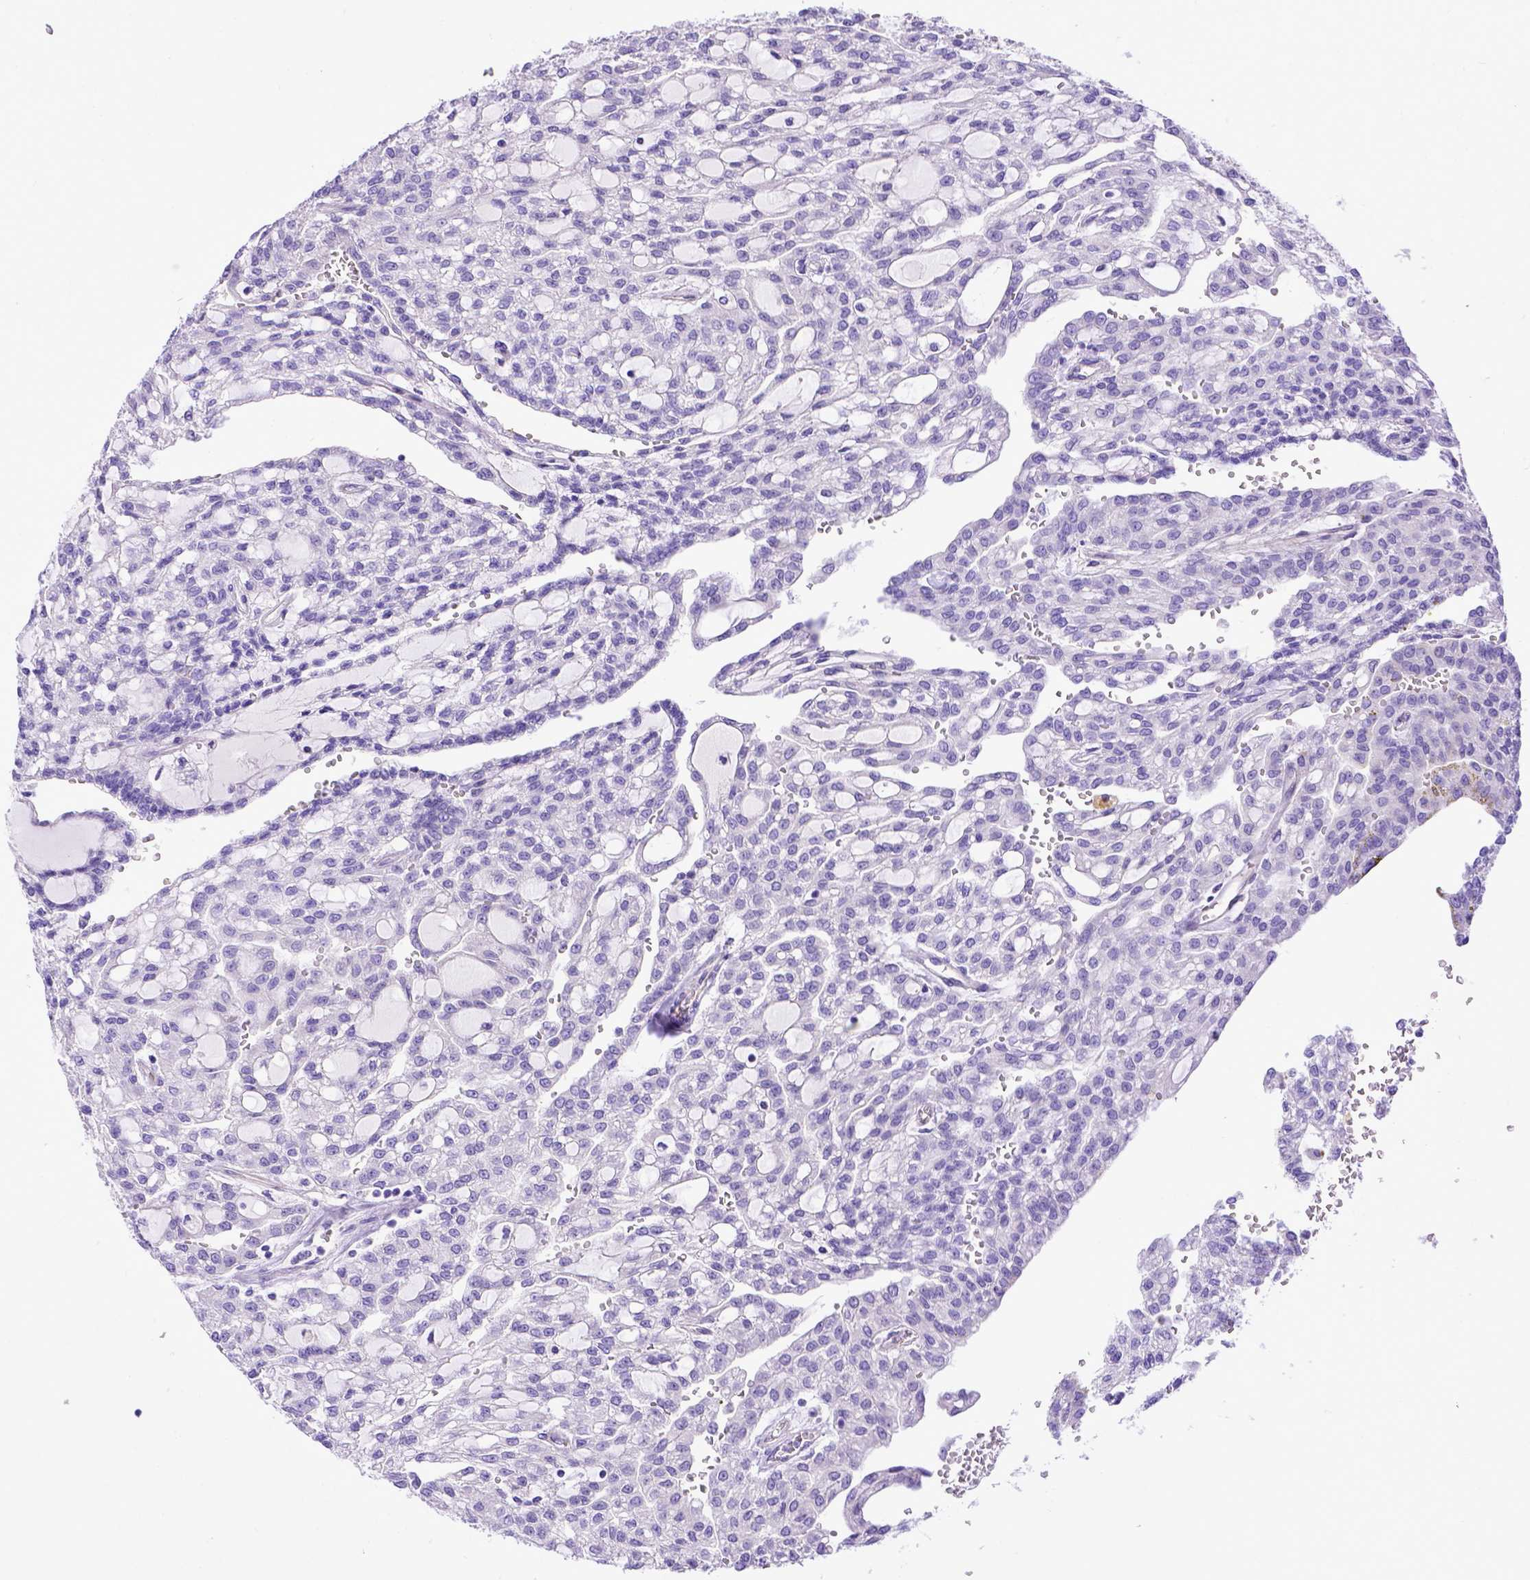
{"staining": {"intensity": "negative", "quantity": "none", "location": "none"}, "tissue": "renal cancer", "cell_type": "Tumor cells", "image_type": "cancer", "snomed": [{"axis": "morphology", "description": "Adenocarcinoma, NOS"}, {"axis": "topography", "description": "Kidney"}], "caption": "Immunohistochemistry photomicrograph of neoplastic tissue: adenocarcinoma (renal) stained with DAB (3,3'-diaminobenzidine) shows no significant protein expression in tumor cells.", "gene": "LRRC18", "patient": {"sex": "male", "age": 63}}